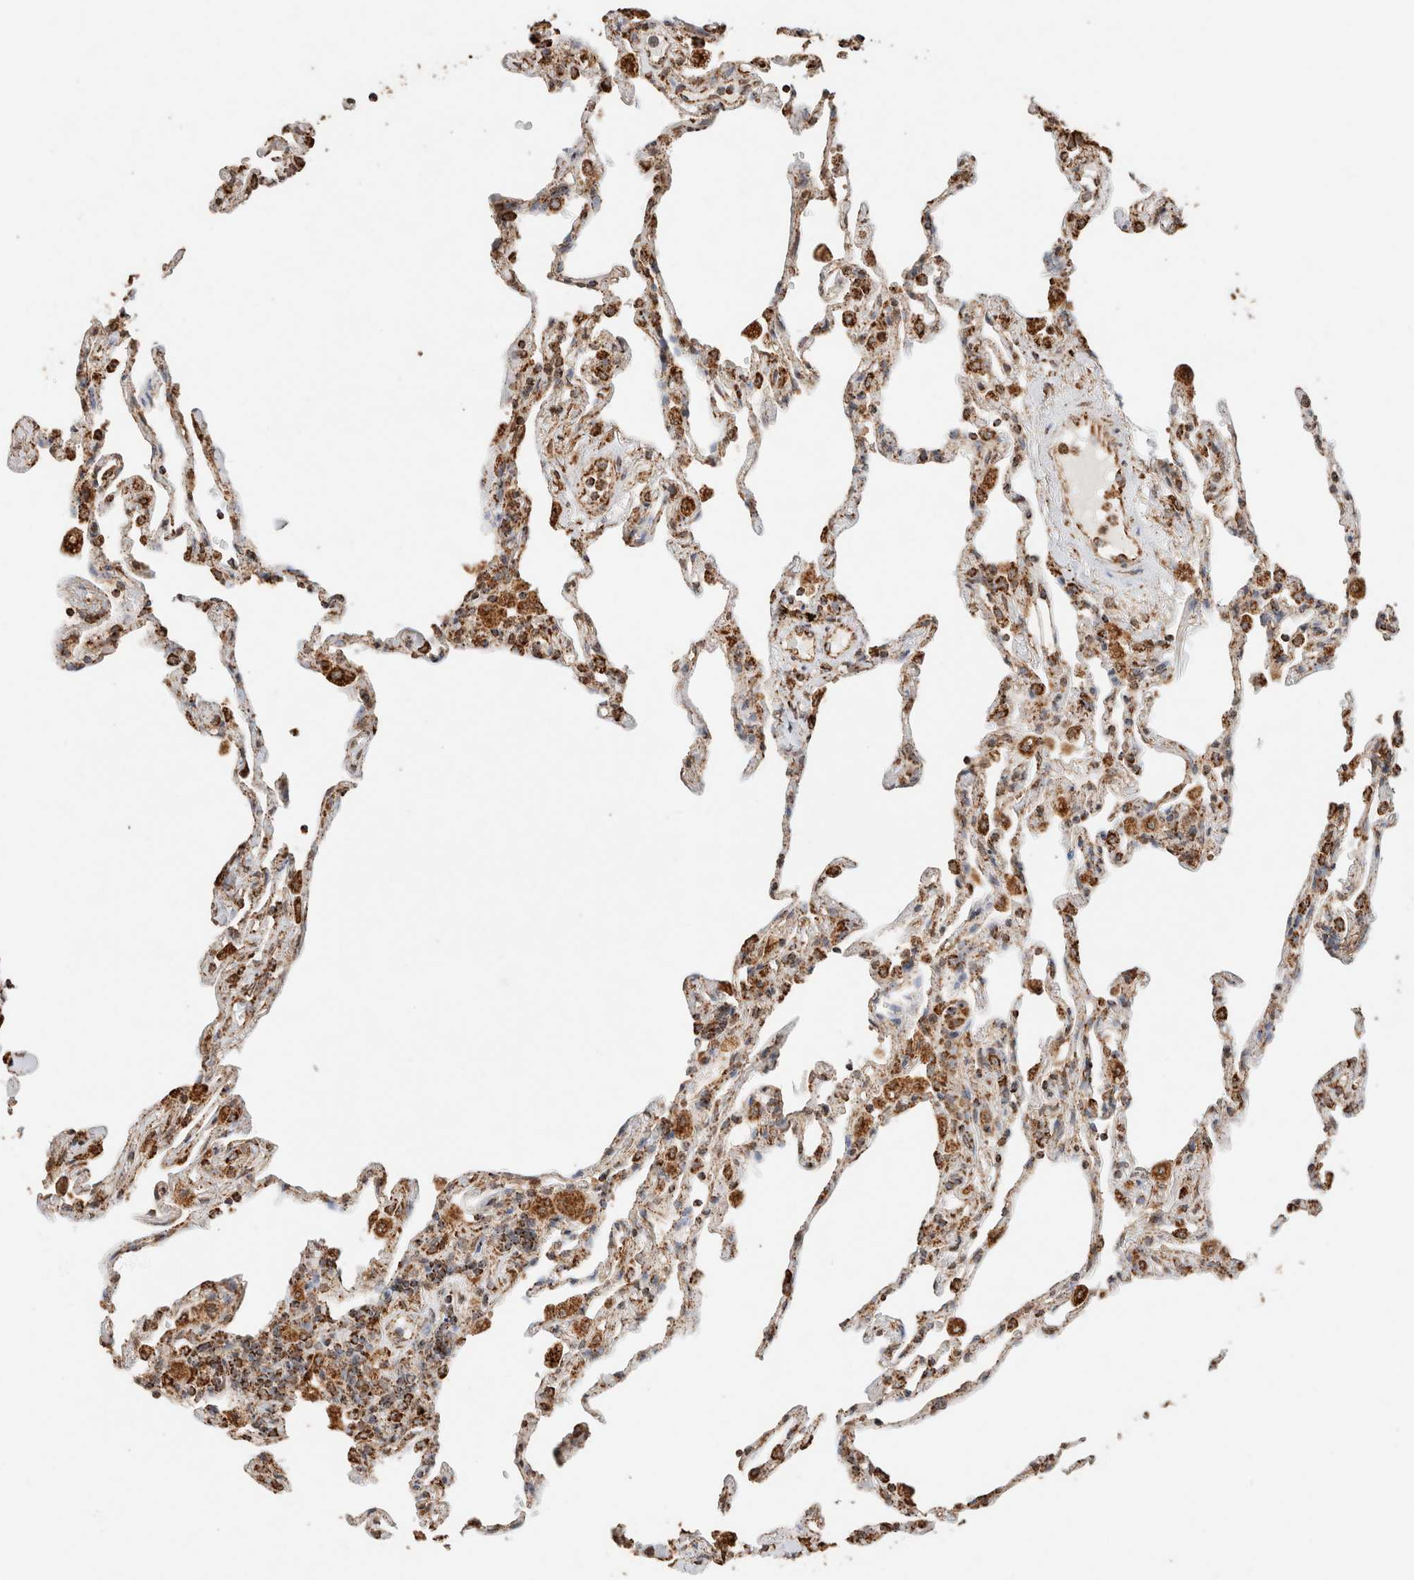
{"staining": {"intensity": "strong", "quantity": ">75%", "location": "cytoplasmic/membranous"}, "tissue": "lung", "cell_type": "Alveolar cells", "image_type": "normal", "snomed": [{"axis": "morphology", "description": "Normal tissue, NOS"}, {"axis": "topography", "description": "Lung"}], "caption": "A high-resolution photomicrograph shows immunohistochemistry staining of normal lung, which displays strong cytoplasmic/membranous expression in about >75% of alveolar cells.", "gene": "SDC2", "patient": {"sex": "male", "age": 59}}